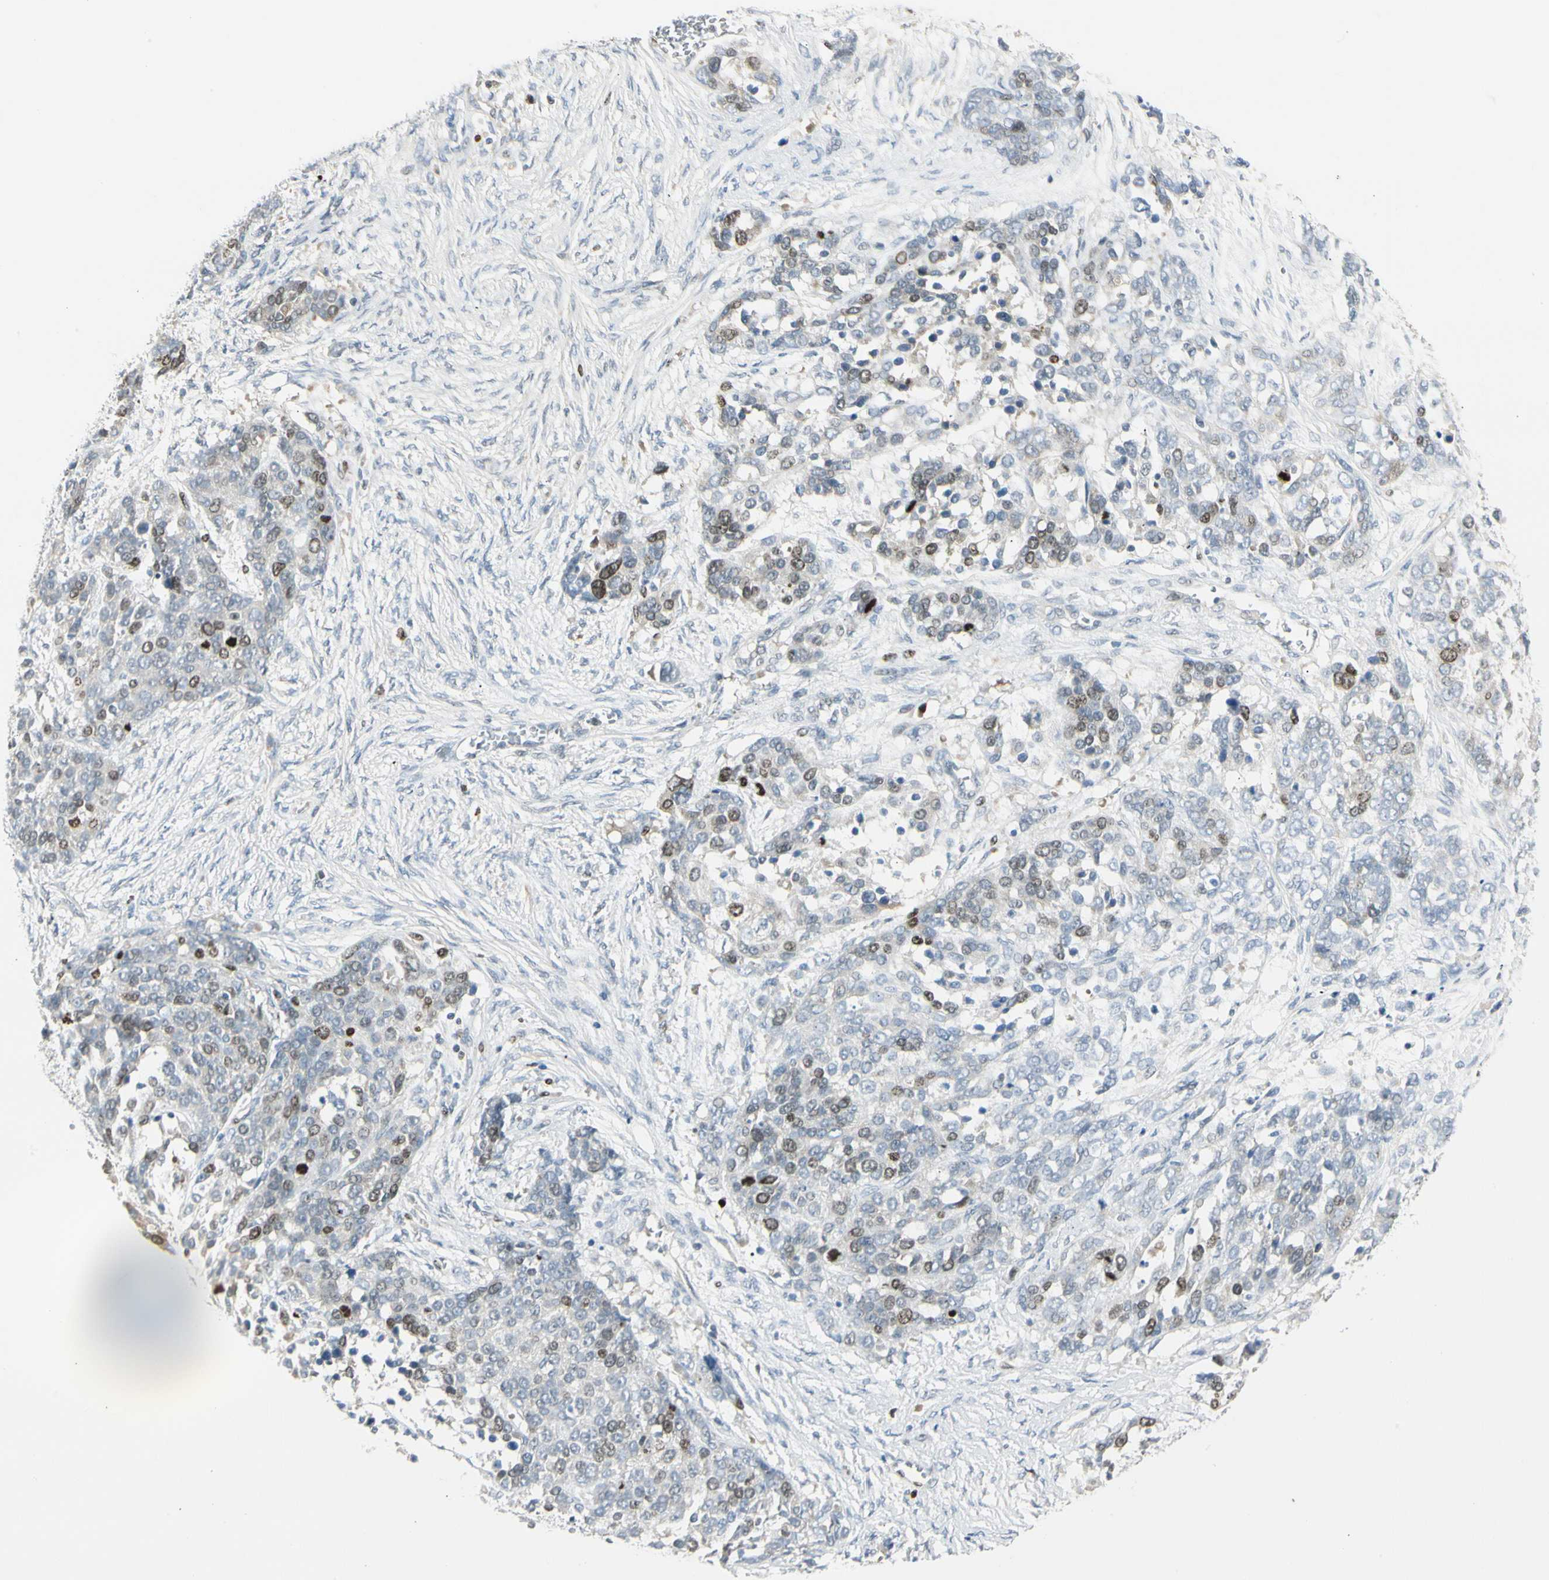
{"staining": {"intensity": "moderate", "quantity": "<25%", "location": "nuclear"}, "tissue": "ovarian cancer", "cell_type": "Tumor cells", "image_type": "cancer", "snomed": [{"axis": "morphology", "description": "Cystadenocarcinoma, serous, NOS"}, {"axis": "topography", "description": "Ovary"}], "caption": "Serous cystadenocarcinoma (ovarian) stained for a protein demonstrates moderate nuclear positivity in tumor cells.", "gene": "PITX1", "patient": {"sex": "female", "age": 44}}